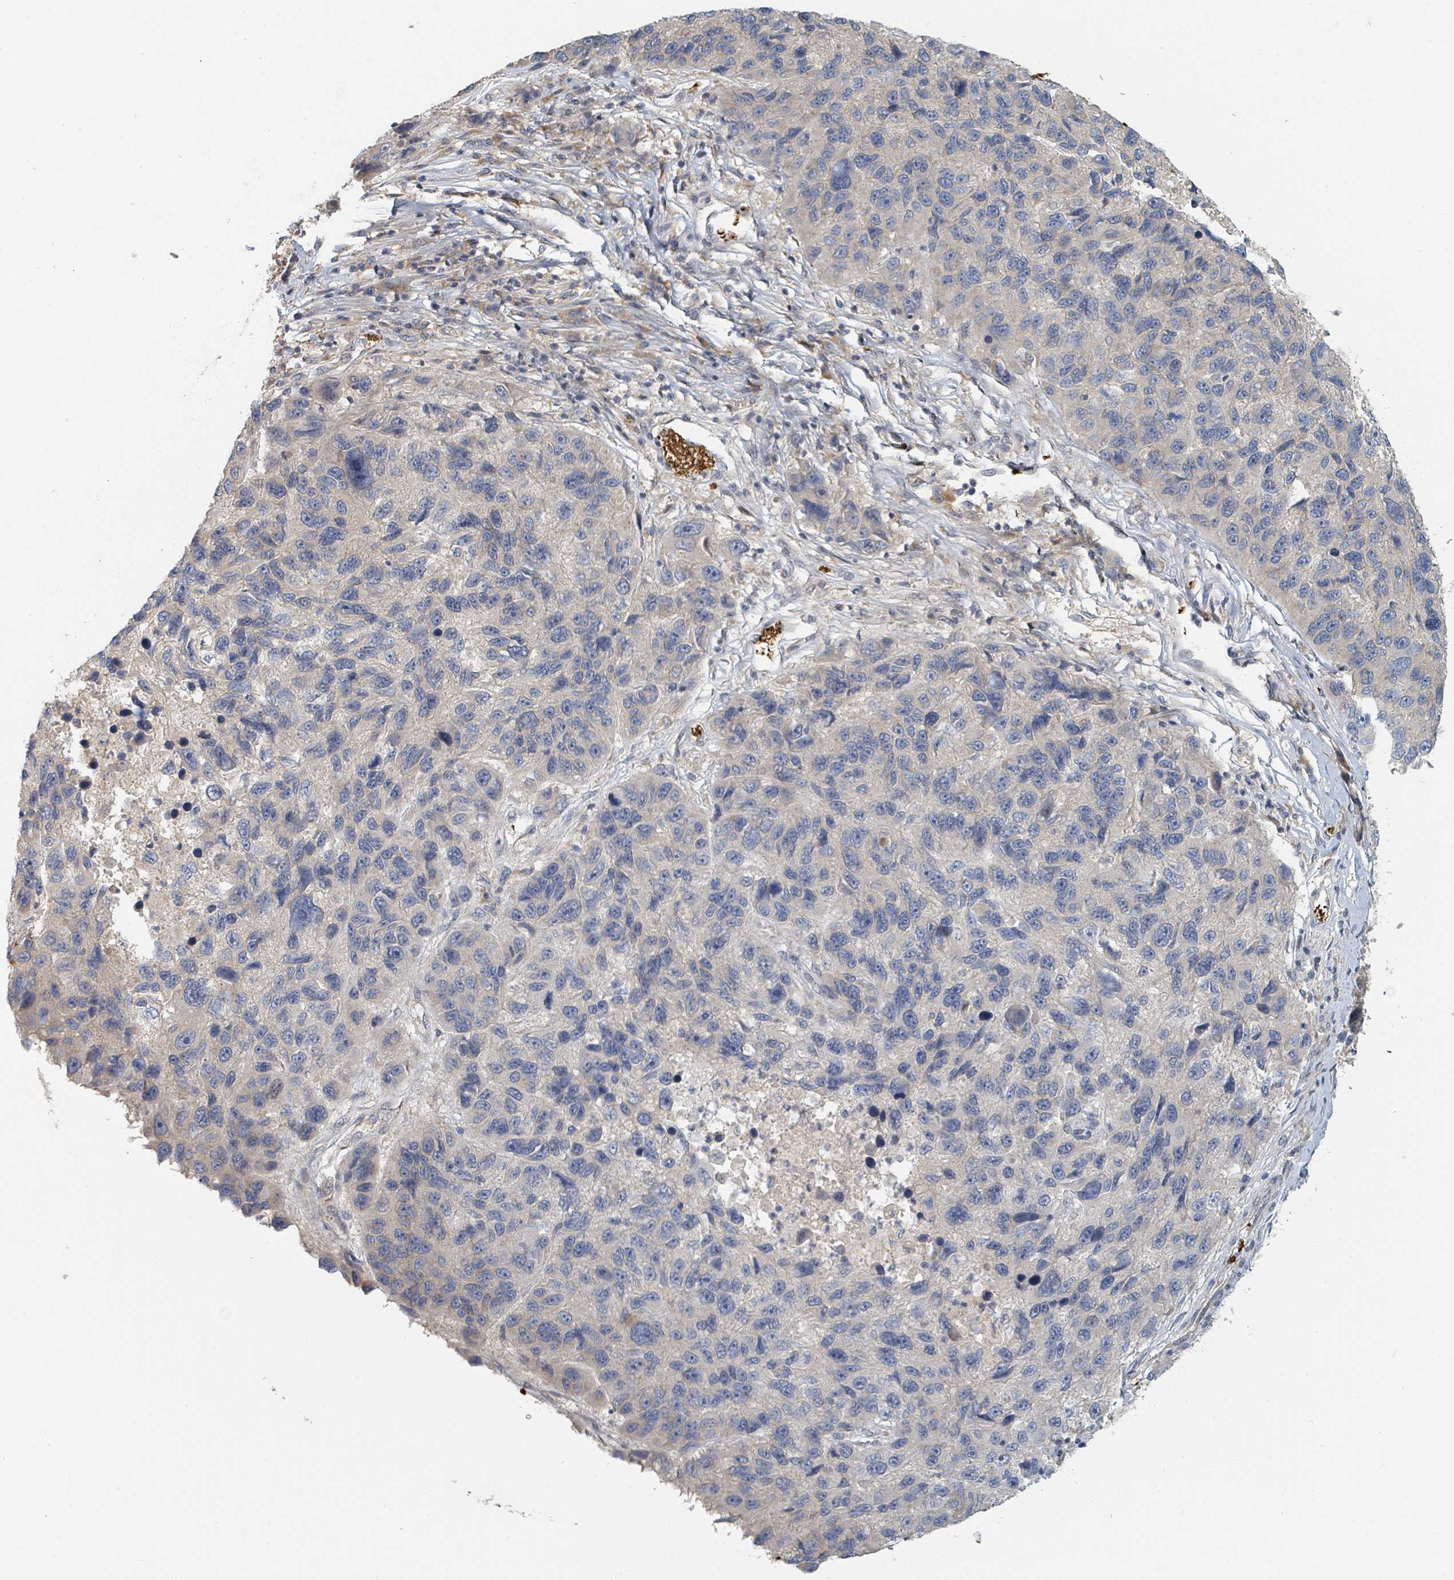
{"staining": {"intensity": "negative", "quantity": "none", "location": "none"}, "tissue": "melanoma", "cell_type": "Tumor cells", "image_type": "cancer", "snomed": [{"axis": "morphology", "description": "Malignant melanoma, NOS"}, {"axis": "topography", "description": "Skin"}], "caption": "IHC of malignant melanoma exhibits no expression in tumor cells. The staining is performed using DAB brown chromogen with nuclei counter-stained in using hematoxylin.", "gene": "TRPC4AP", "patient": {"sex": "male", "age": 53}}